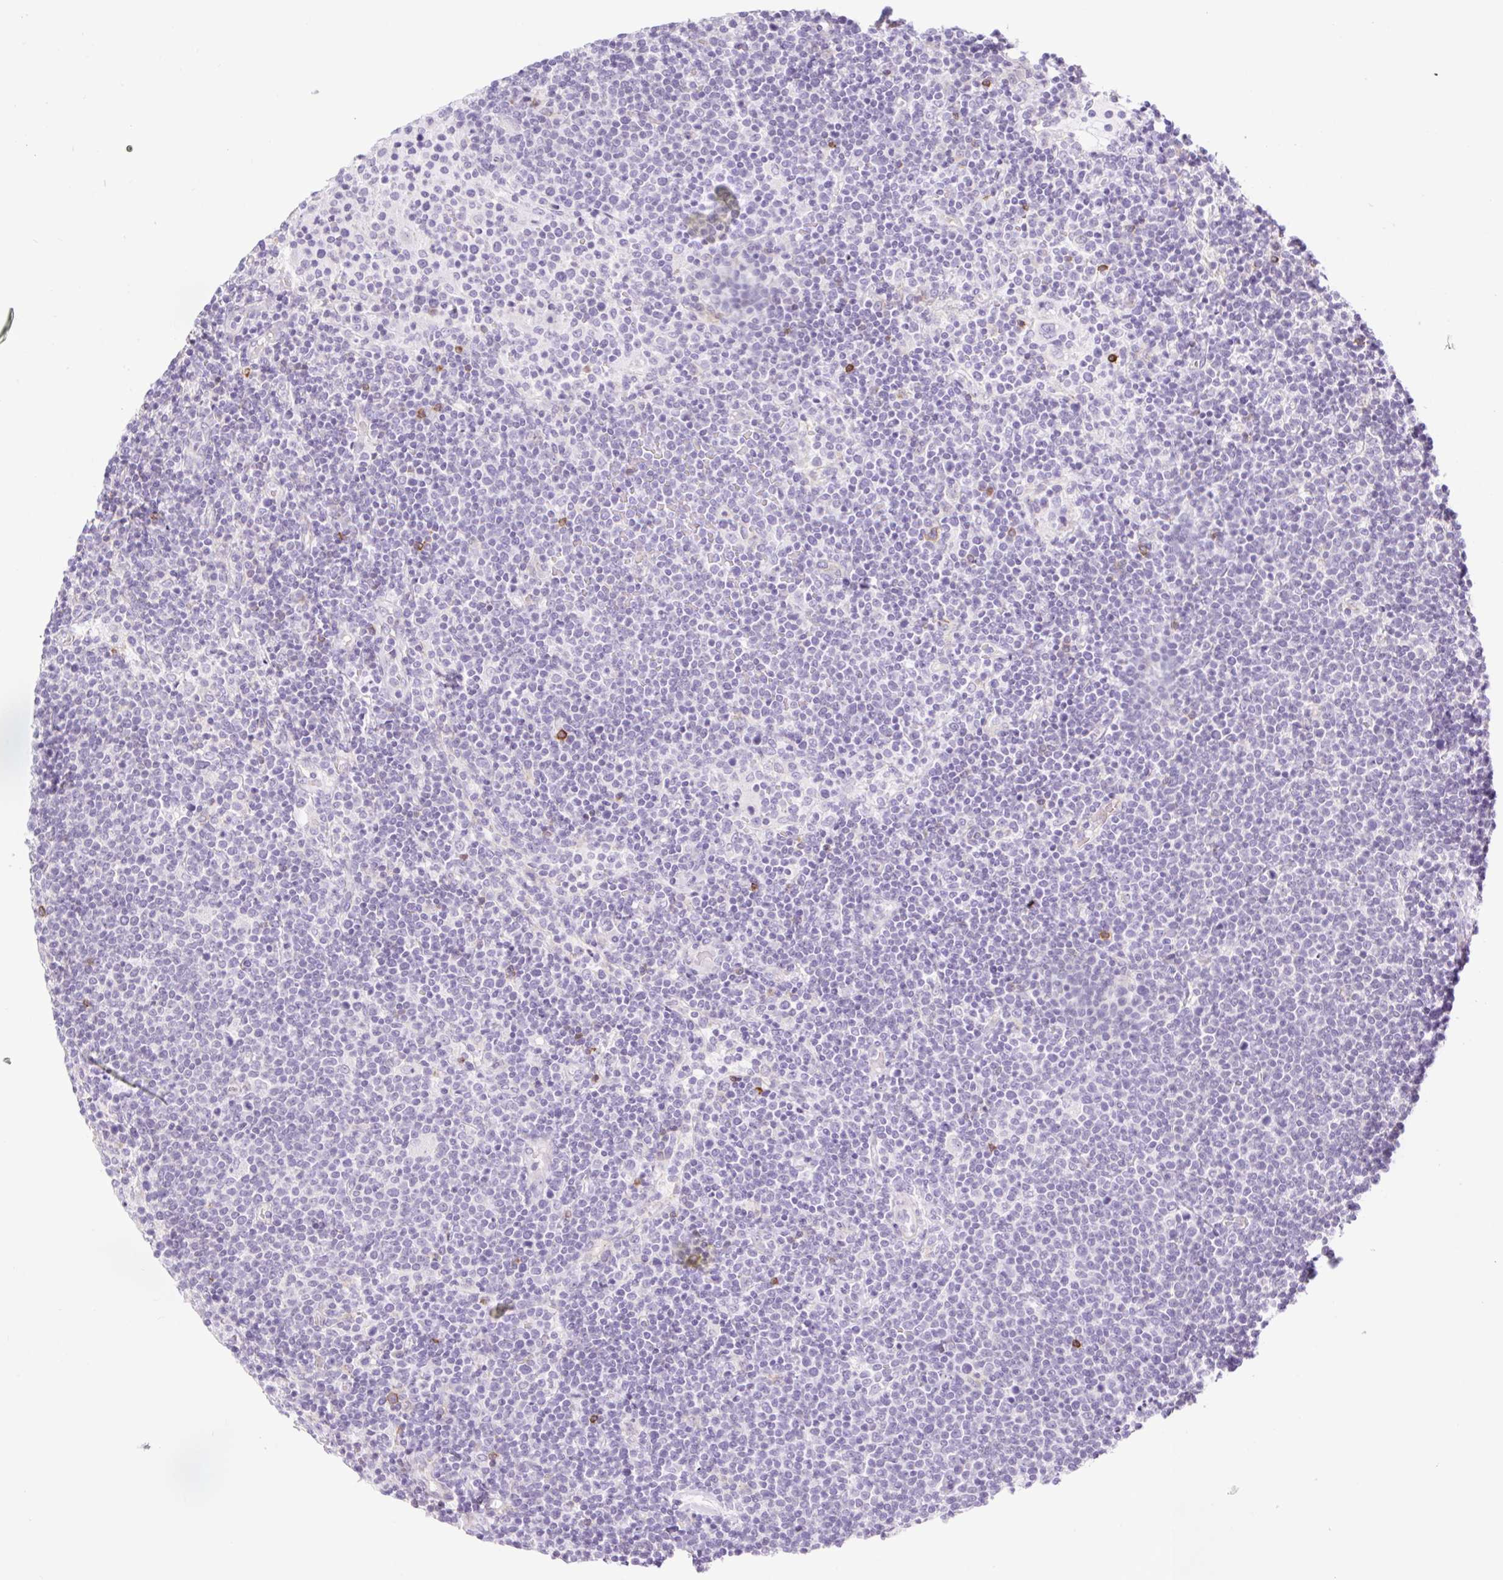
{"staining": {"intensity": "negative", "quantity": "none", "location": "none"}, "tissue": "lymphoma", "cell_type": "Tumor cells", "image_type": "cancer", "snomed": [{"axis": "morphology", "description": "Malignant lymphoma, non-Hodgkin's type, High grade"}, {"axis": "topography", "description": "Lymph node"}], "caption": "The histopathology image displays no significant staining in tumor cells of malignant lymphoma, non-Hodgkin's type (high-grade).", "gene": "BCAS1", "patient": {"sex": "male", "age": 61}}